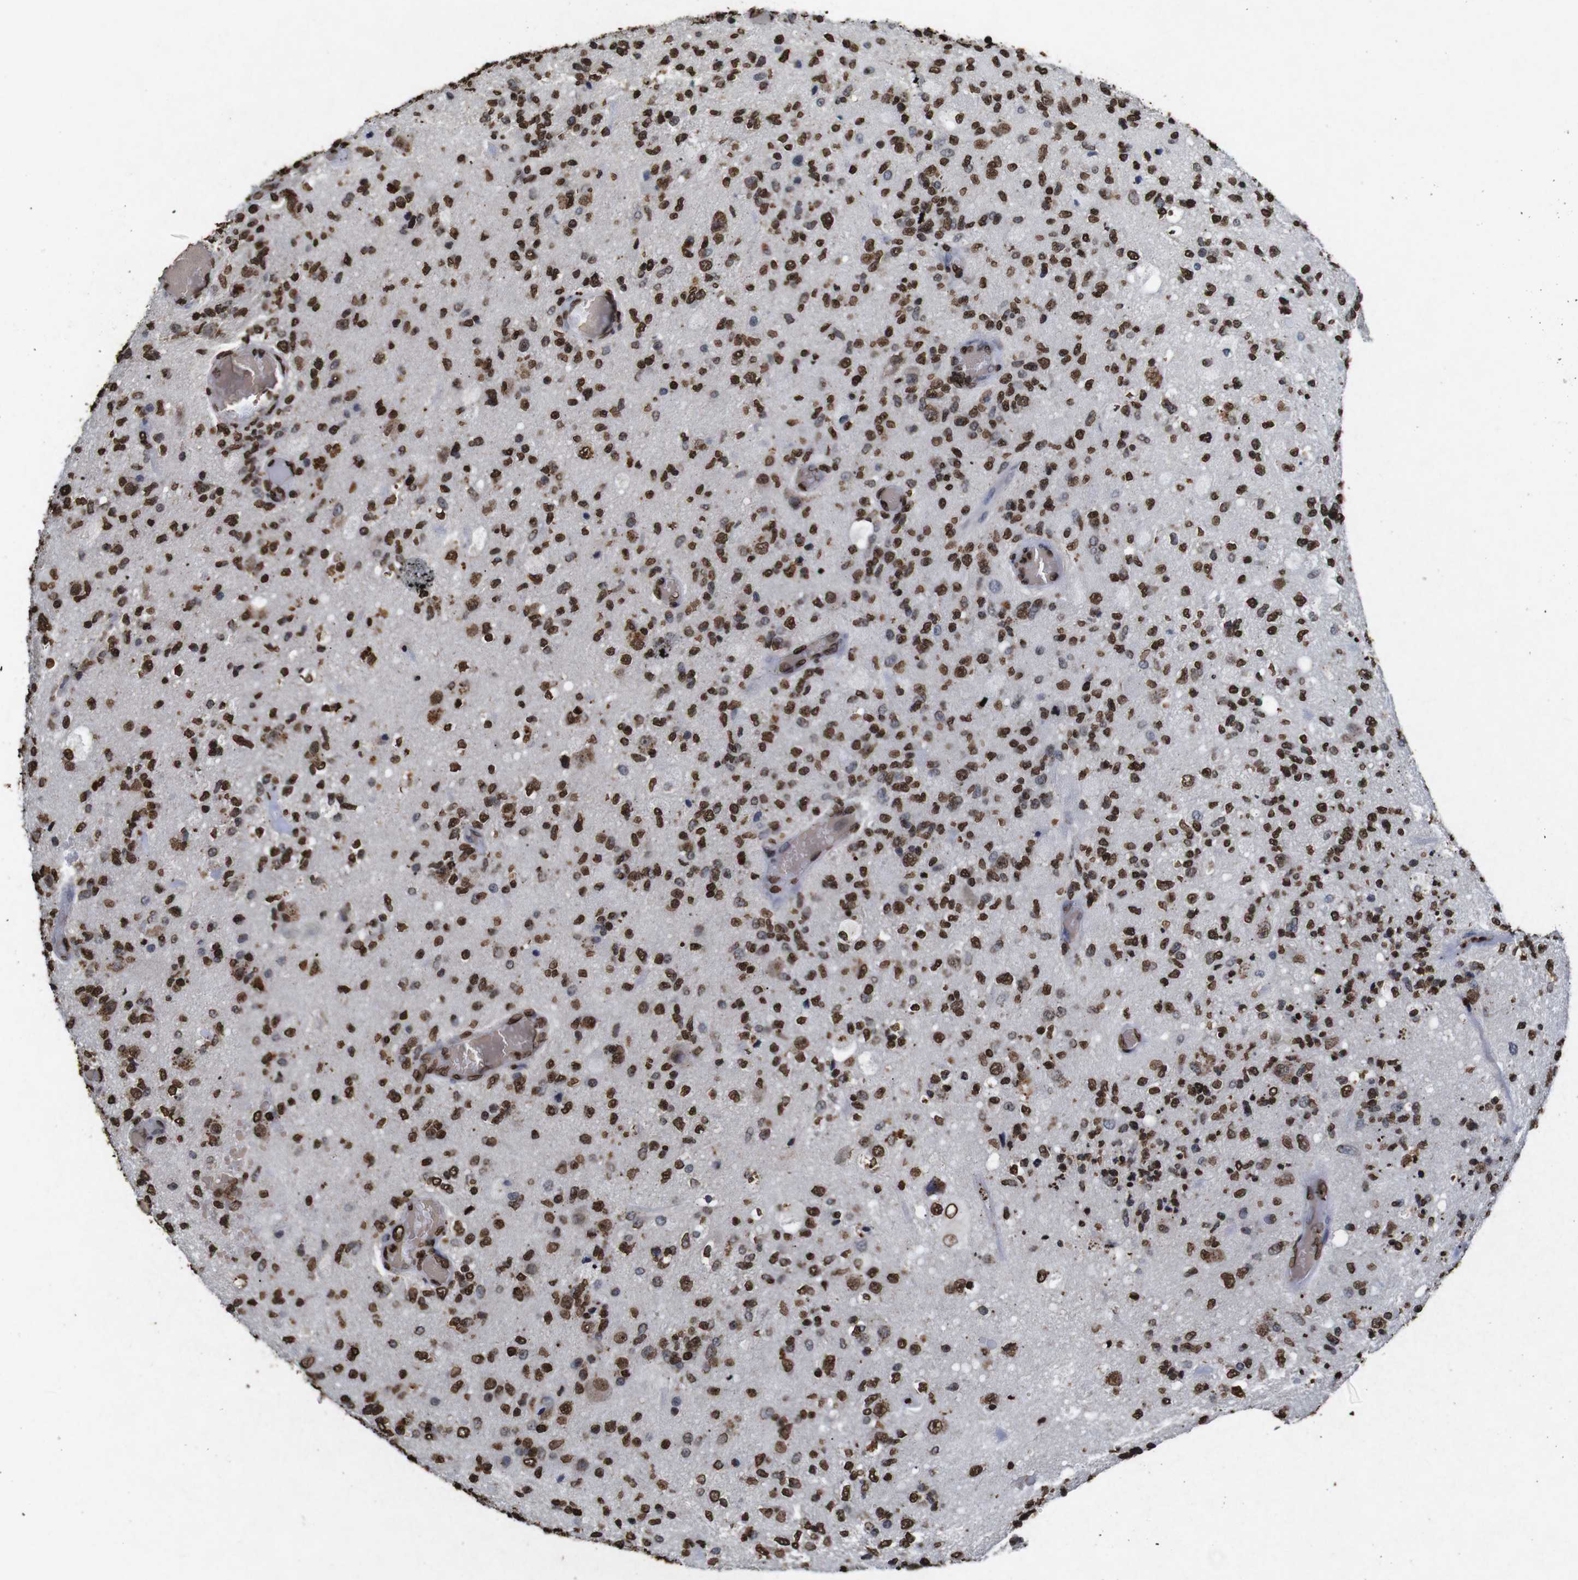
{"staining": {"intensity": "strong", "quantity": ">75%", "location": "nuclear"}, "tissue": "glioma", "cell_type": "Tumor cells", "image_type": "cancer", "snomed": [{"axis": "morphology", "description": "Normal tissue, NOS"}, {"axis": "morphology", "description": "Glioma, malignant, High grade"}, {"axis": "topography", "description": "Cerebral cortex"}], "caption": "Immunohistochemistry staining of glioma, which shows high levels of strong nuclear expression in about >75% of tumor cells indicating strong nuclear protein positivity. The staining was performed using DAB (brown) for protein detection and nuclei were counterstained in hematoxylin (blue).", "gene": "MDM2", "patient": {"sex": "male", "age": 77}}